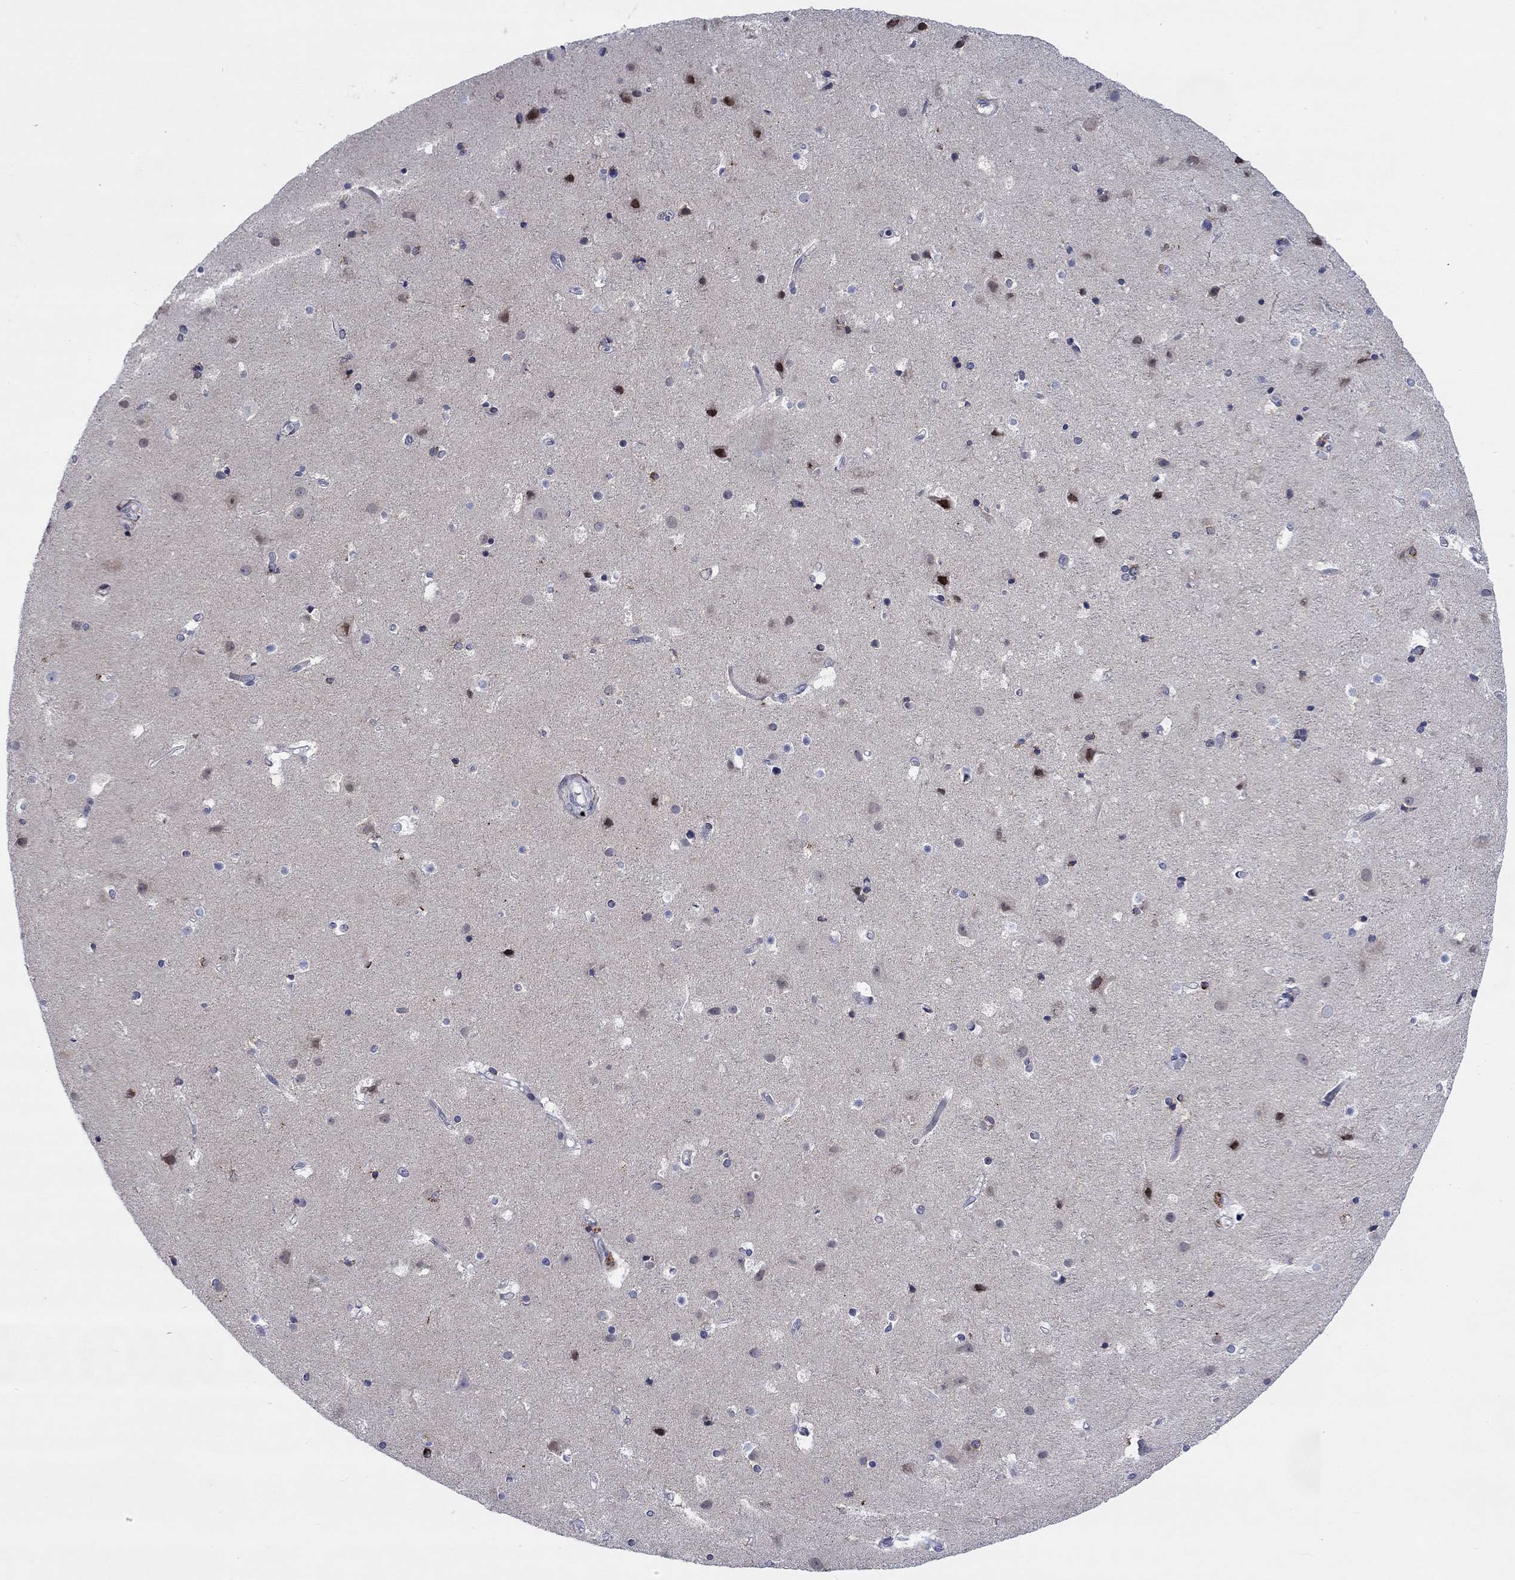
{"staining": {"intensity": "negative", "quantity": "none", "location": "none"}, "tissue": "cerebral cortex", "cell_type": "Endothelial cells", "image_type": "normal", "snomed": [{"axis": "morphology", "description": "Normal tissue, NOS"}, {"axis": "topography", "description": "Cerebral cortex"}], "caption": "There is no significant expression in endothelial cells of cerebral cortex. (DAB immunohistochemistry (IHC) visualized using brightfield microscopy, high magnification).", "gene": "SLC35F2", "patient": {"sex": "female", "age": 52}}